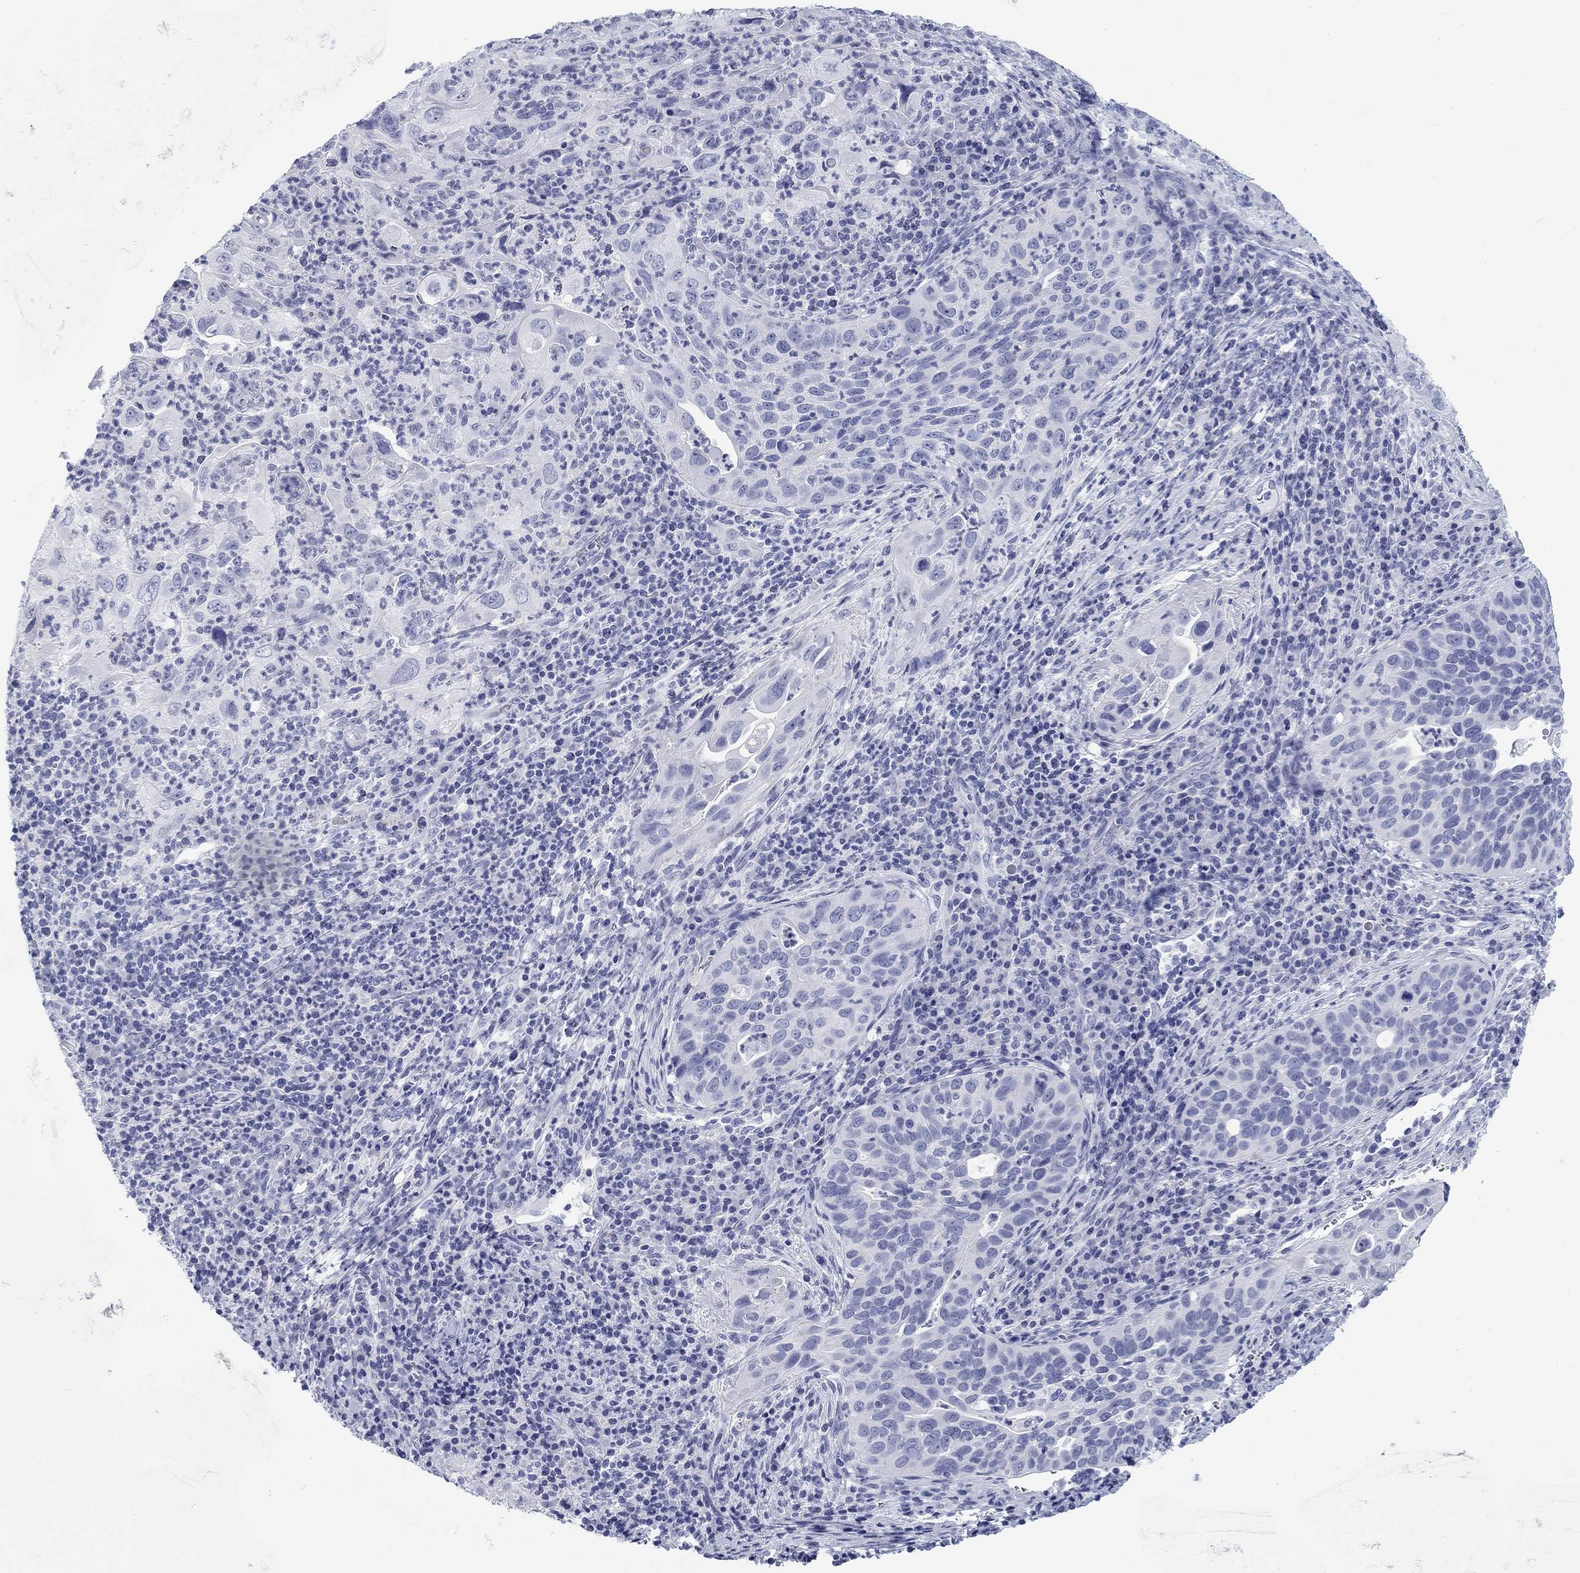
{"staining": {"intensity": "negative", "quantity": "none", "location": "none"}, "tissue": "cervical cancer", "cell_type": "Tumor cells", "image_type": "cancer", "snomed": [{"axis": "morphology", "description": "Squamous cell carcinoma, NOS"}, {"axis": "topography", "description": "Cervix"}], "caption": "DAB immunohistochemical staining of squamous cell carcinoma (cervical) exhibits no significant positivity in tumor cells.", "gene": "CALB1", "patient": {"sex": "female", "age": 26}}